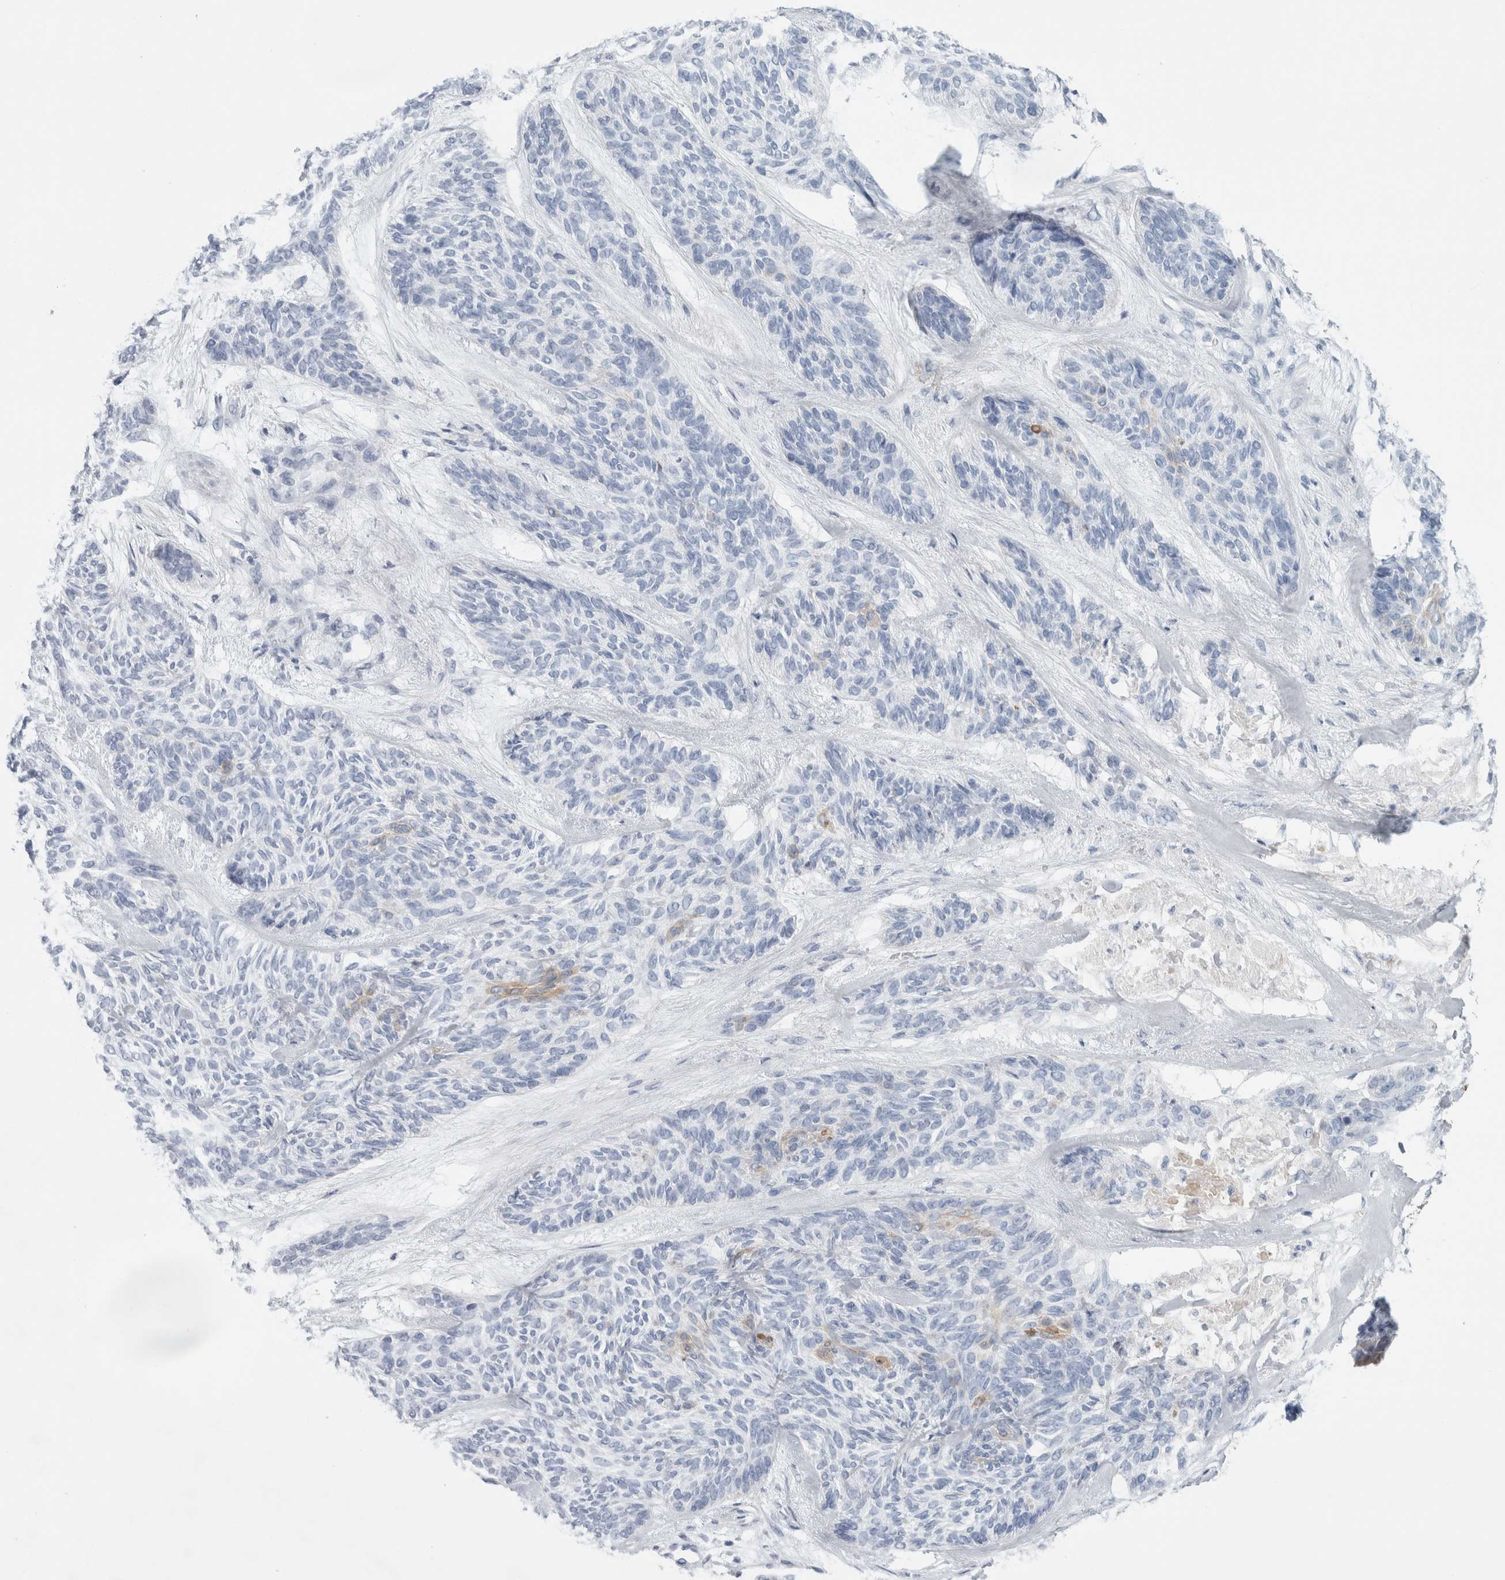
{"staining": {"intensity": "negative", "quantity": "none", "location": "none"}, "tissue": "skin cancer", "cell_type": "Tumor cells", "image_type": "cancer", "snomed": [{"axis": "morphology", "description": "Basal cell carcinoma"}, {"axis": "topography", "description": "Skin"}], "caption": "Basal cell carcinoma (skin) was stained to show a protein in brown. There is no significant positivity in tumor cells.", "gene": "RPH3AL", "patient": {"sex": "male", "age": 55}}